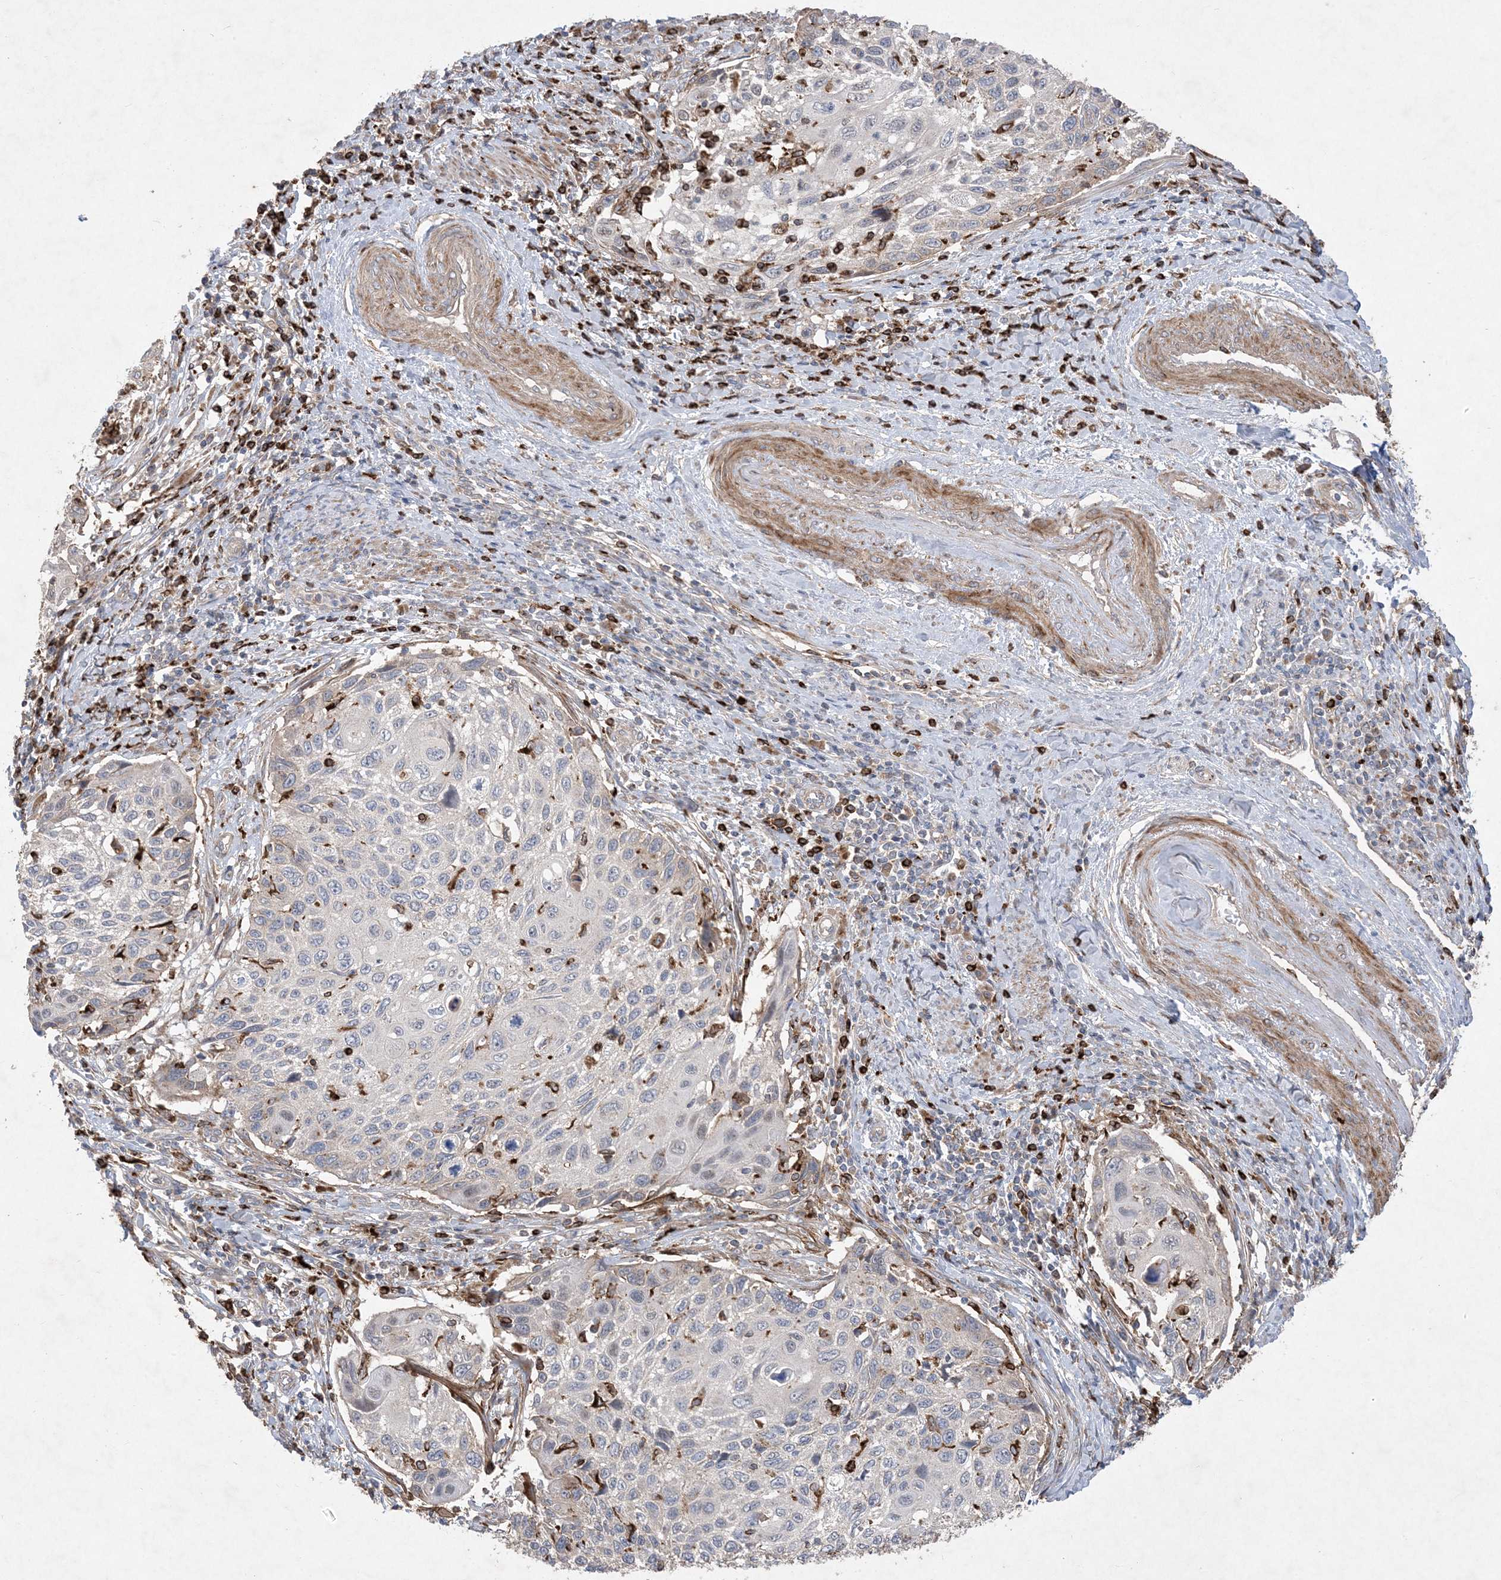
{"staining": {"intensity": "negative", "quantity": "none", "location": "none"}, "tissue": "cervical cancer", "cell_type": "Tumor cells", "image_type": "cancer", "snomed": [{"axis": "morphology", "description": "Squamous cell carcinoma, NOS"}, {"axis": "topography", "description": "Cervix"}], "caption": "There is no significant expression in tumor cells of cervical cancer.", "gene": "MASP2", "patient": {"sex": "female", "age": 70}}